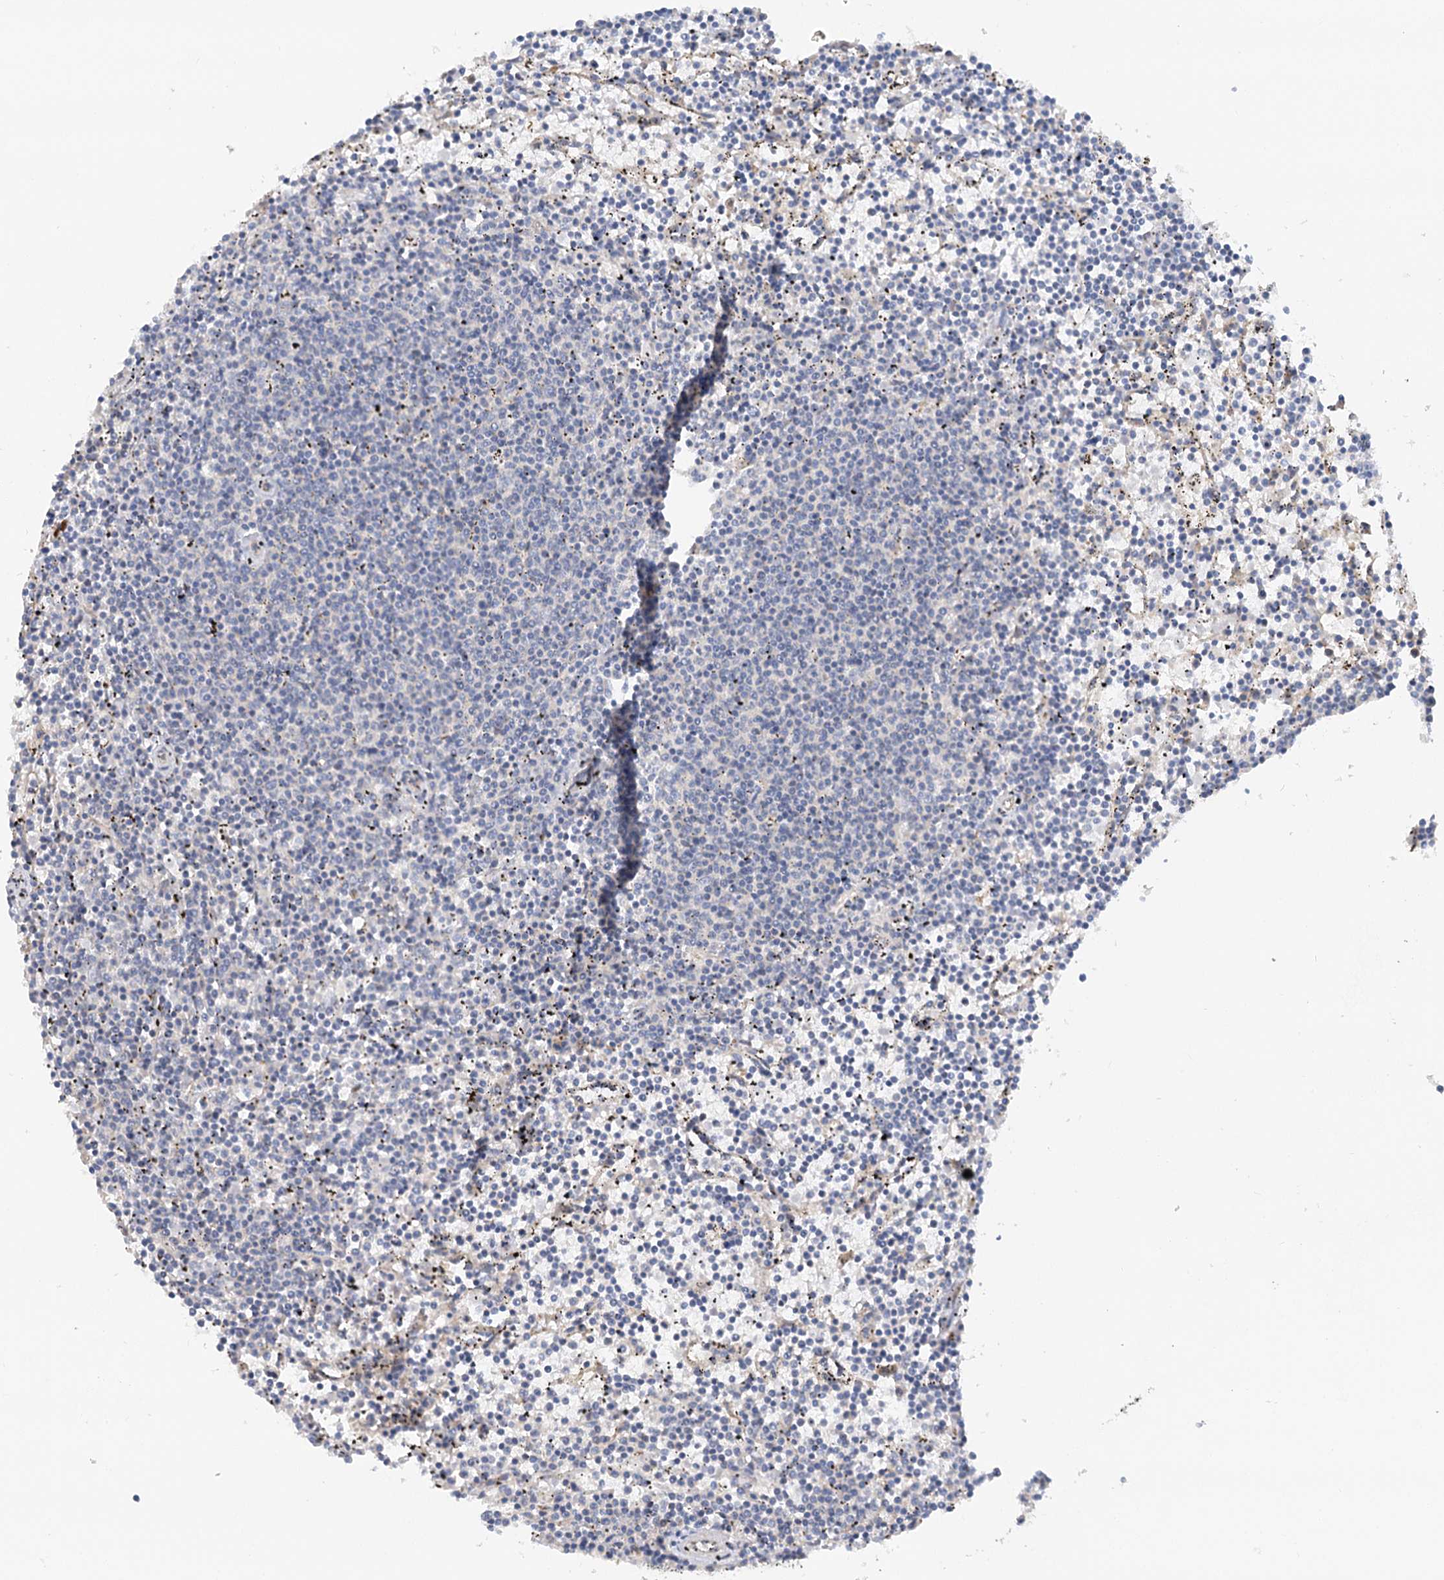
{"staining": {"intensity": "negative", "quantity": "none", "location": "none"}, "tissue": "lymphoma", "cell_type": "Tumor cells", "image_type": "cancer", "snomed": [{"axis": "morphology", "description": "Malignant lymphoma, non-Hodgkin's type, Low grade"}, {"axis": "topography", "description": "Spleen"}], "caption": "Protein analysis of lymphoma exhibits no significant staining in tumor cells. The staining is performed using DAB (3,3'-diaminobenzidine) brown chromogen with nuclei counter-stained in using hematoxylin.", "gene": "NELL2", "patient": {"sex": "female", "age": 50}}